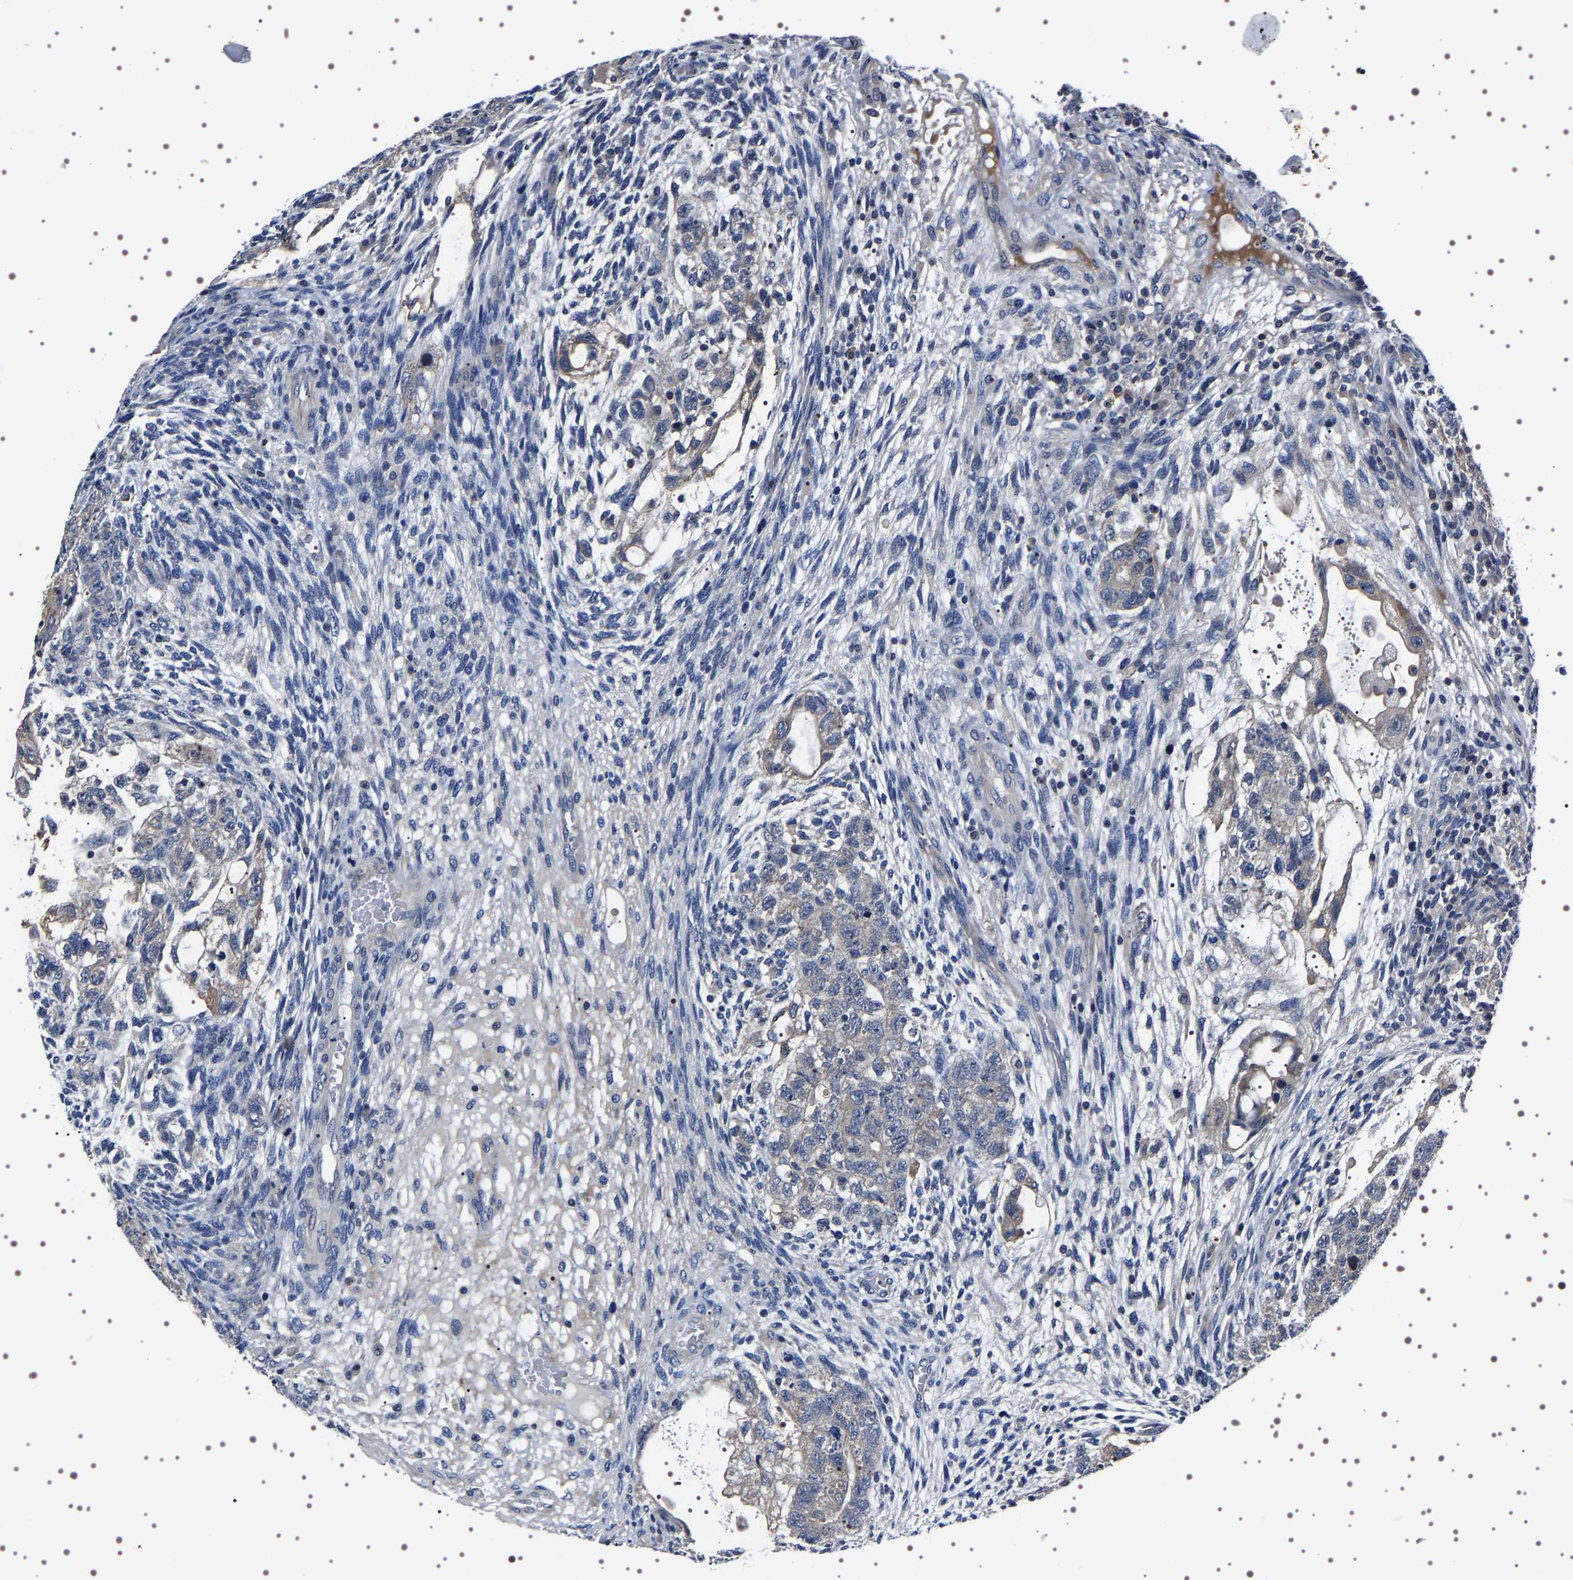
{"staining": {"intensity": "weak", "quantity": "25%-75%", "location": "cytoplasmic/membranous"}, "tissue": "testis cancer", "cell_type": "Tumor cells", "image_type": "cancer", "snomed": [{"axis": "morphology", "description": "Normal tissue, NOS"}, {"axis": "morphology", "description": "Carcinoma, Embryonal, NOS"}, {"axis": "topography", "description": "Testis"}], "caption": "DAB immunohistochemical staining of testis embryonal carcinoma exhibits weak cytoplasmic/membranous protein staining in approximately 25%-75% of tumor cells.", "gene": "TARBP1", "patient": {"sex": "male", "age": 36}}